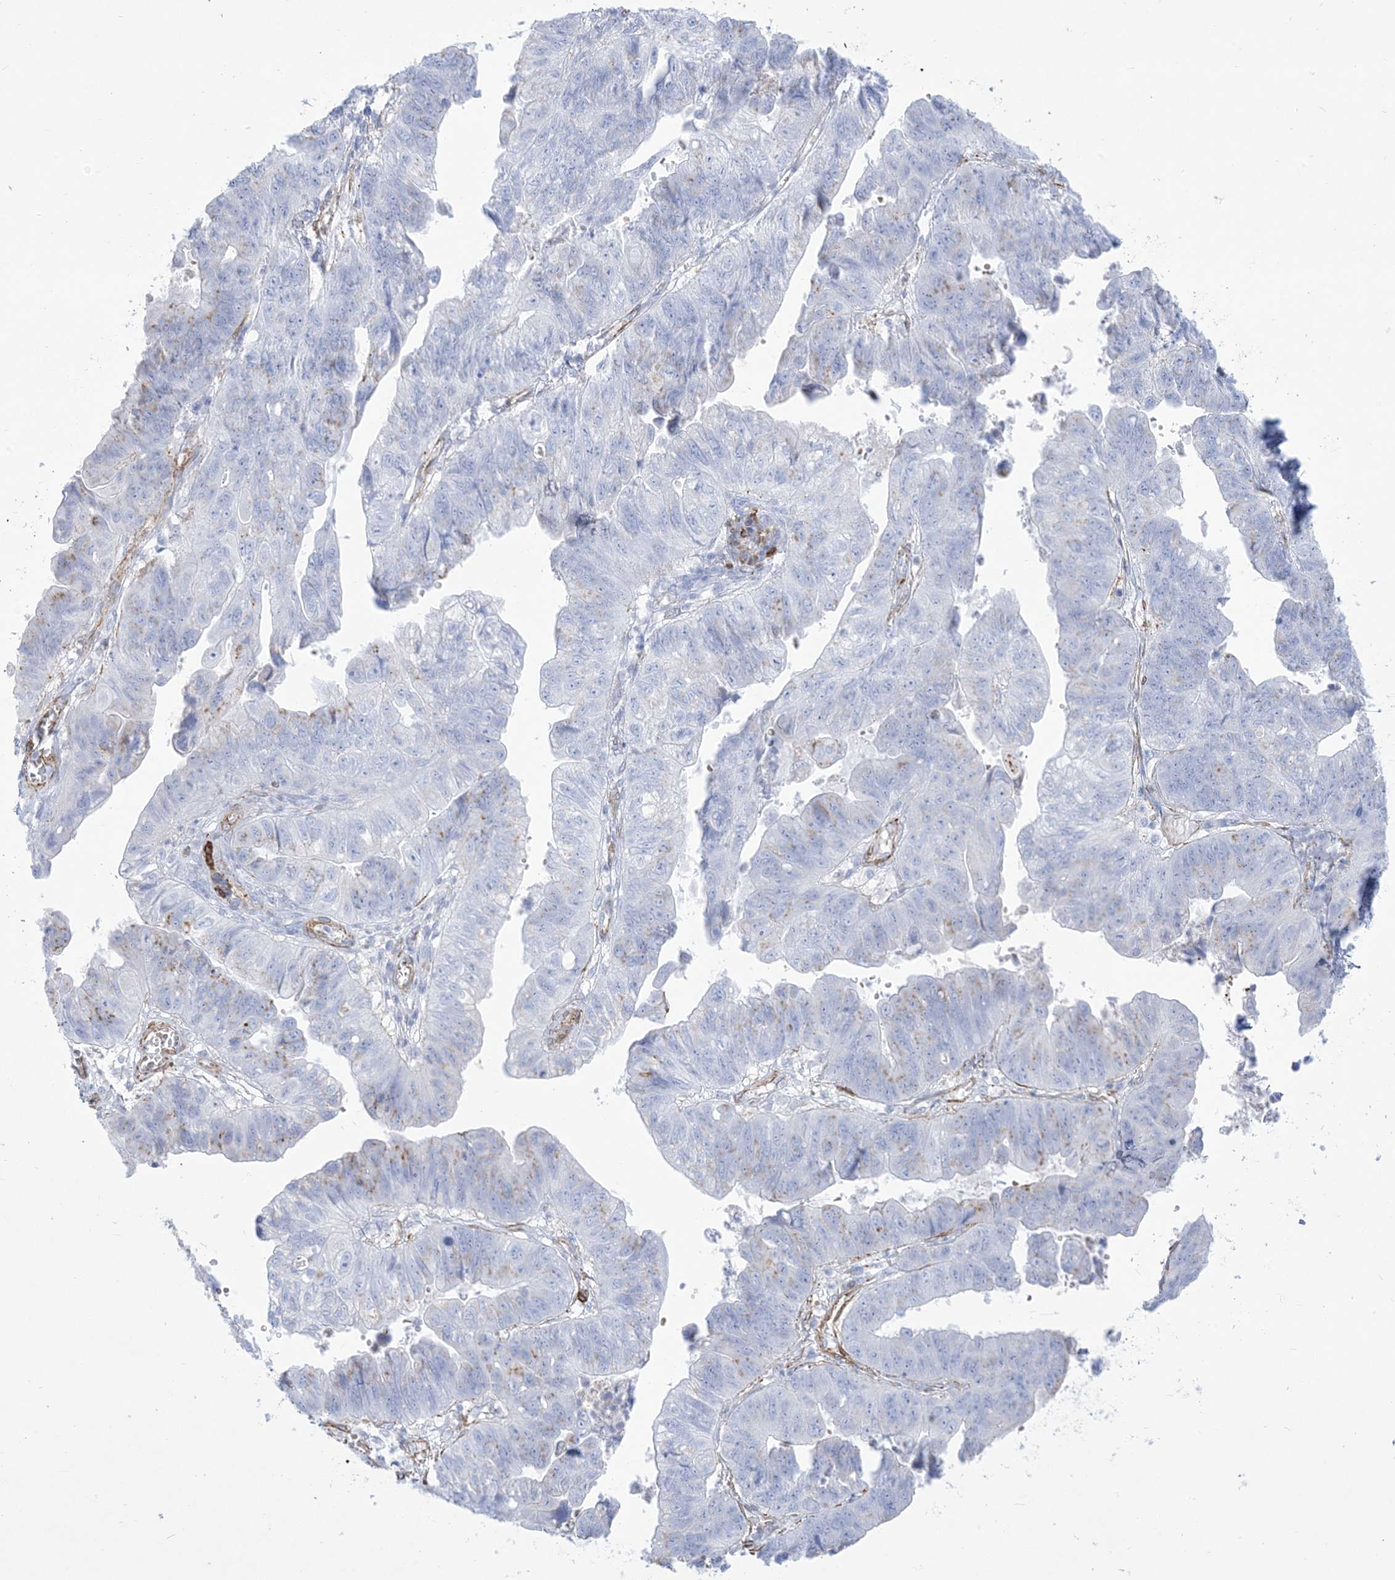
{"staining": {"intensity": "negative", "quantity": "none", "location": "none"}, "tissue": "stomach cancer", "cell_type": "Tumor cells", "image_type": "cancer", "snomed": [{"axis": "morphology", "description": "Adenocarcinoma, NOS"}, {"axis": "topography", "description": "Stomach"}], "caption": "Immunohistochemistry (IHC) of human stomach cancer reveals no positivity in tumor cells.", "gene": "B3GNT7", "patient": {"sex": "male", "age": 59}}